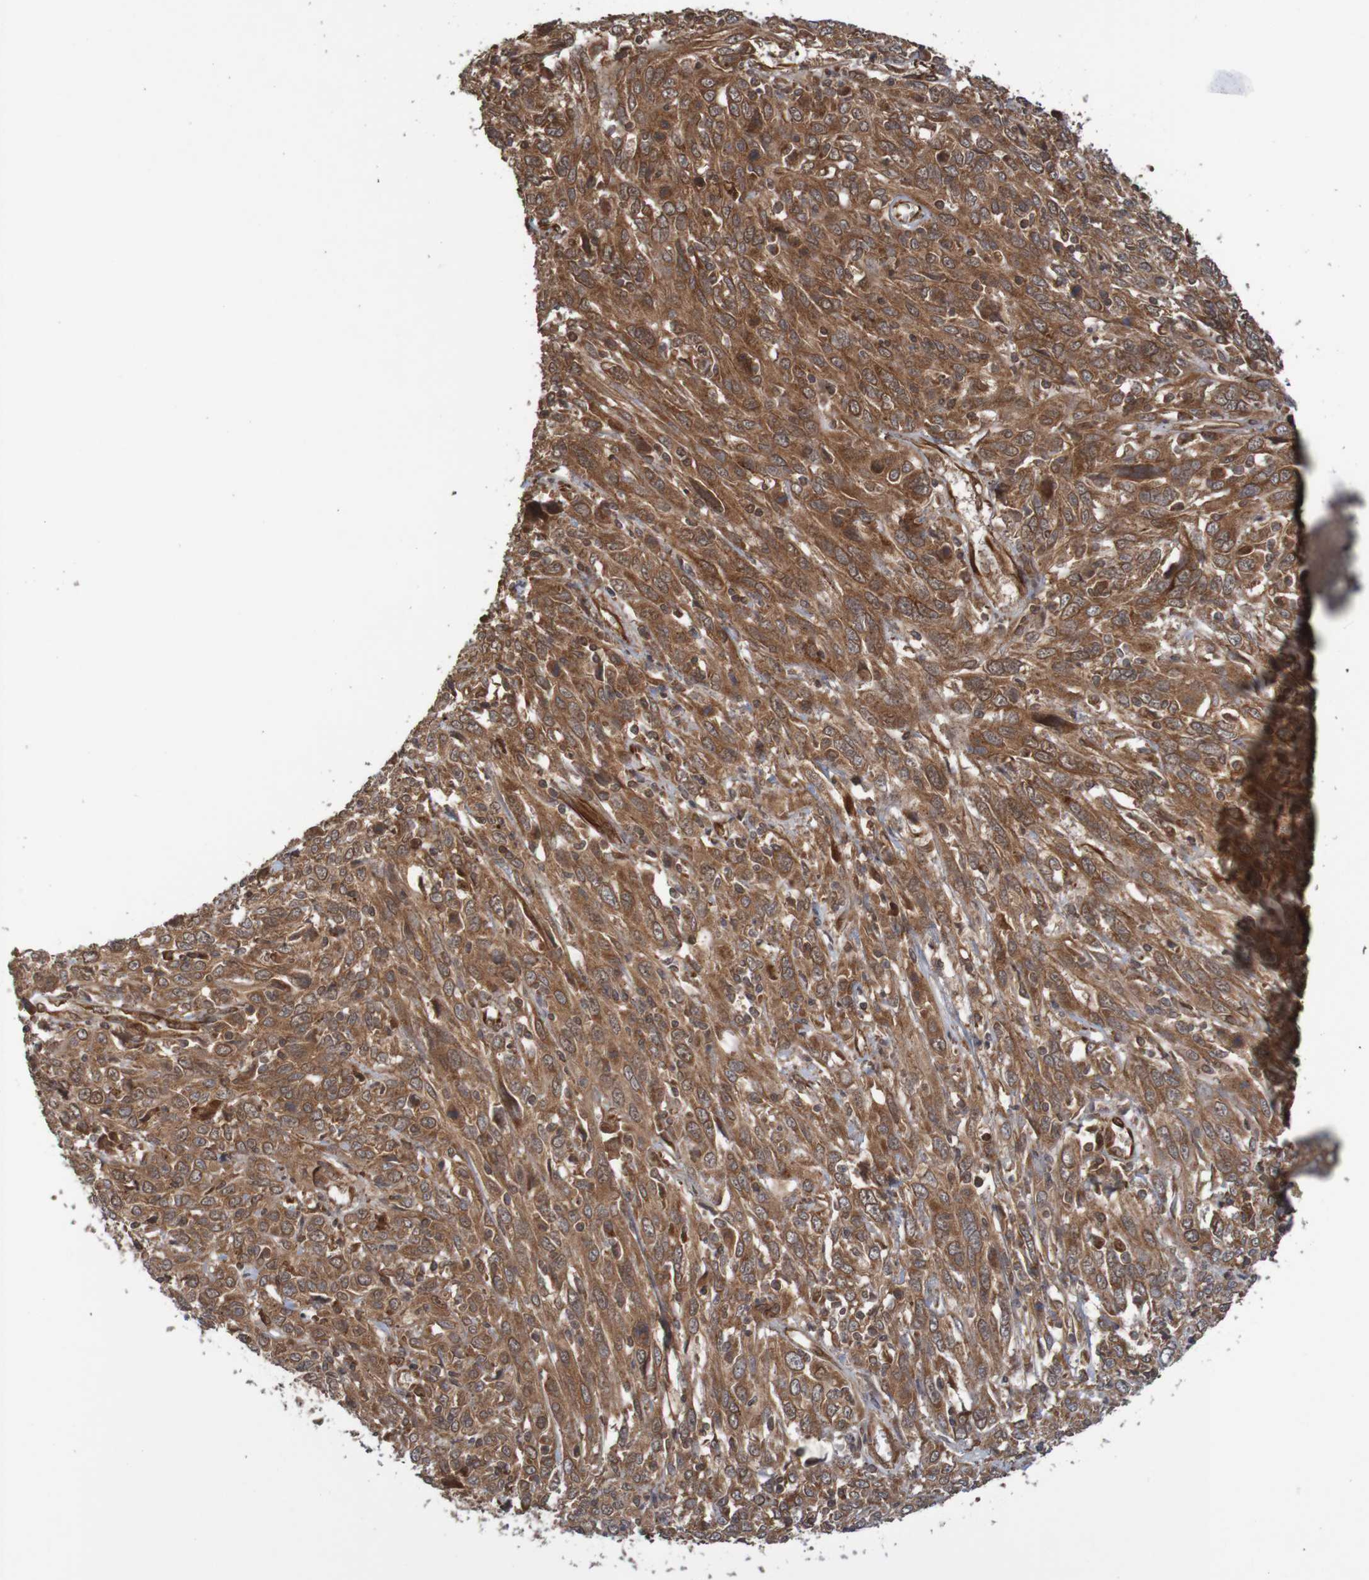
{"staining": {"intensity": "moderate", "quantity": ">75%", "location": "cytoplasmic/membranous"}, "tissue": "cervical cancer", "cell_type": "Tumor cells", "image_type": "cancer", "snomed": [{"axis": "morphology", "description": "Squamous cell carcinoma, NOS"}, {"axis": "topography", "description": "Cervix"}], "caption": "Protein positivity by immunohistochemistry (IHC) reveals moderate cytoplasmic/membranous expression in about >75% of tumor cells in cervical cancer.", "gene": "MRPL52", "patient": {"sex": "female", "age": 46}}